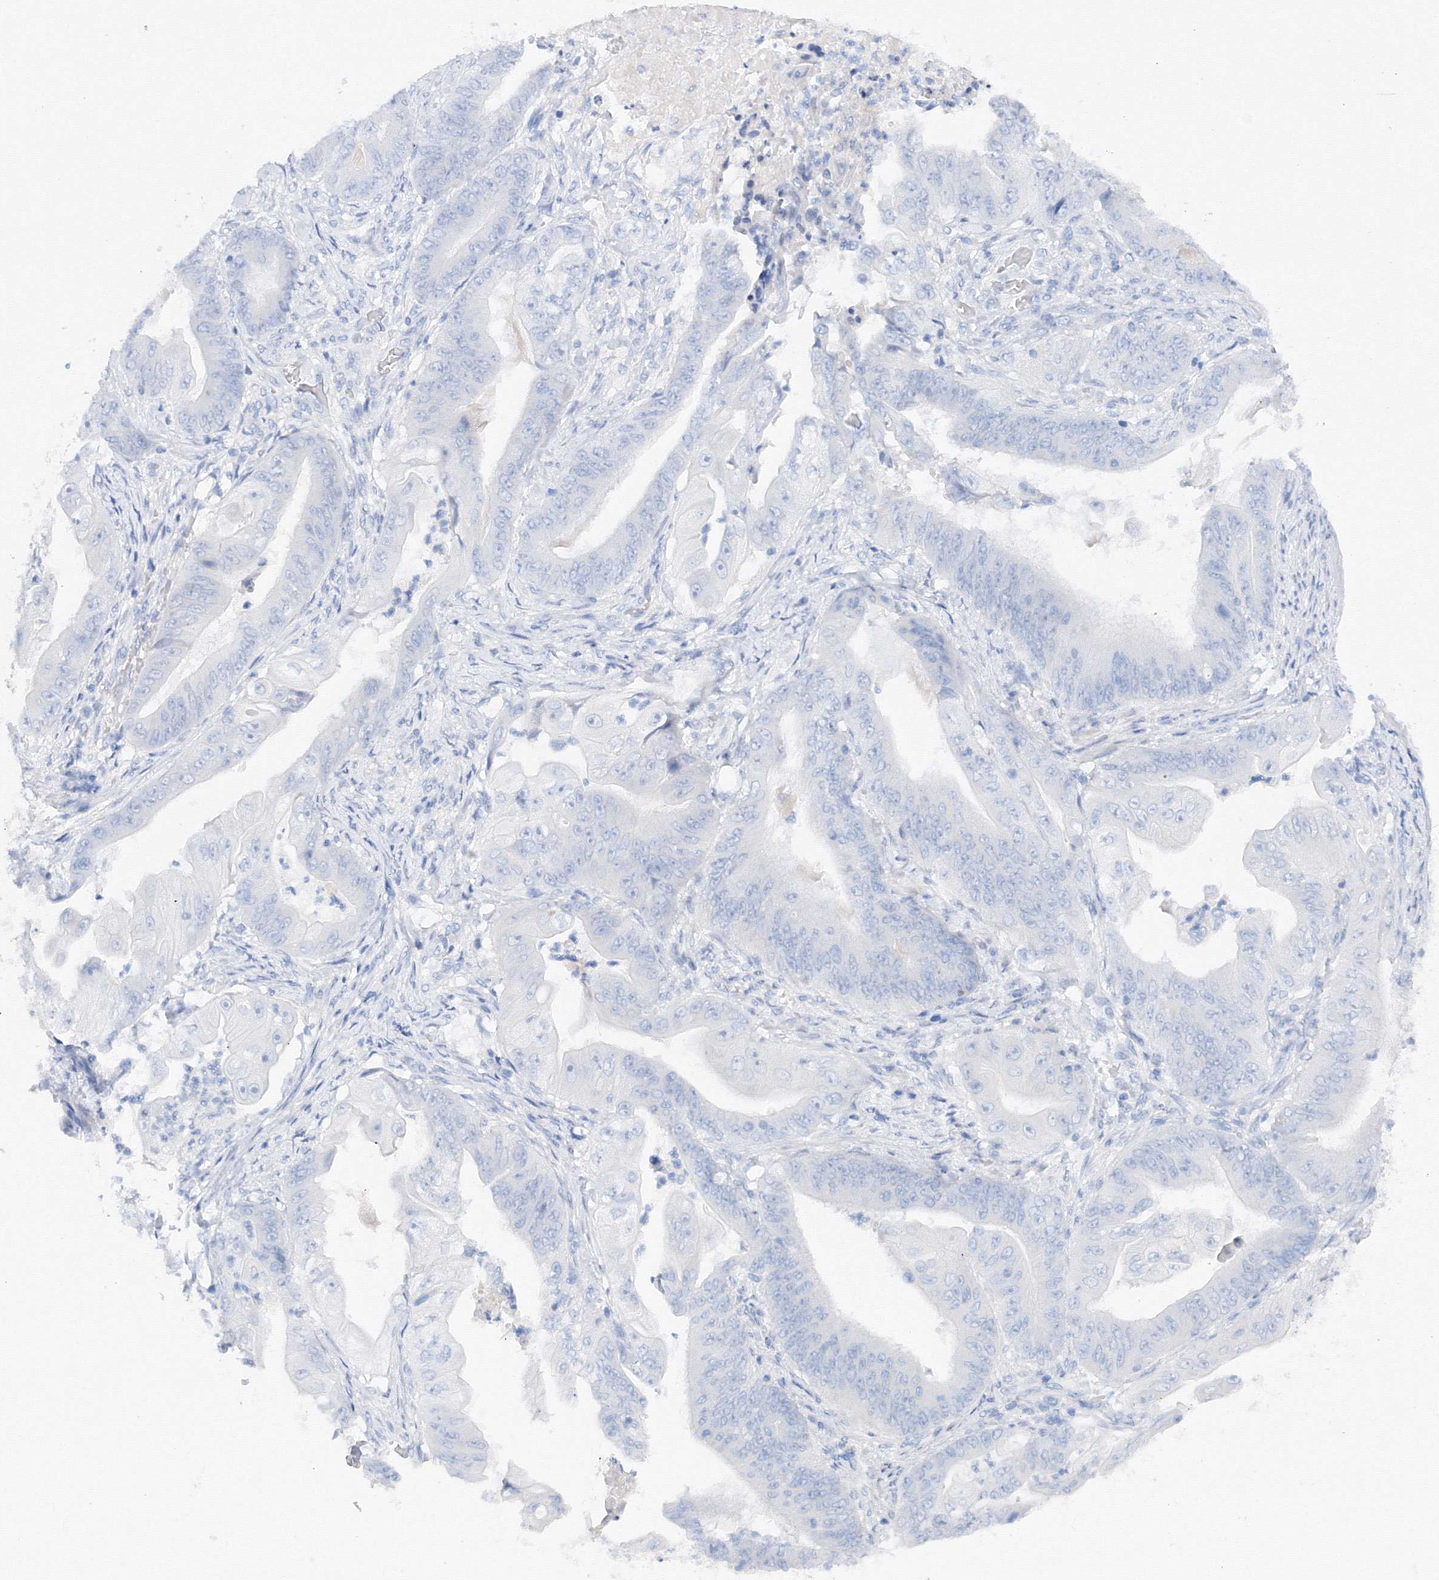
{"staining": {"intensity": "negative", "quantity": "none", "location": "none"}, "tissue": "stomach cancer", "cell_type": "Tumor cells", "image_type": "cancer", "snomed": [{"axis": "morphology", "description": "Adenocarcinoma, NOS"}, {"axis": "topography", "description": "Stomach"}], "caption": "DAB immunohistochemical staining of human stomach cancer (adenocarcinoma) shows no significant expression in tumor cells.", "gene": "TAMM41", "patient": {"sex": "female", "age": 73}}